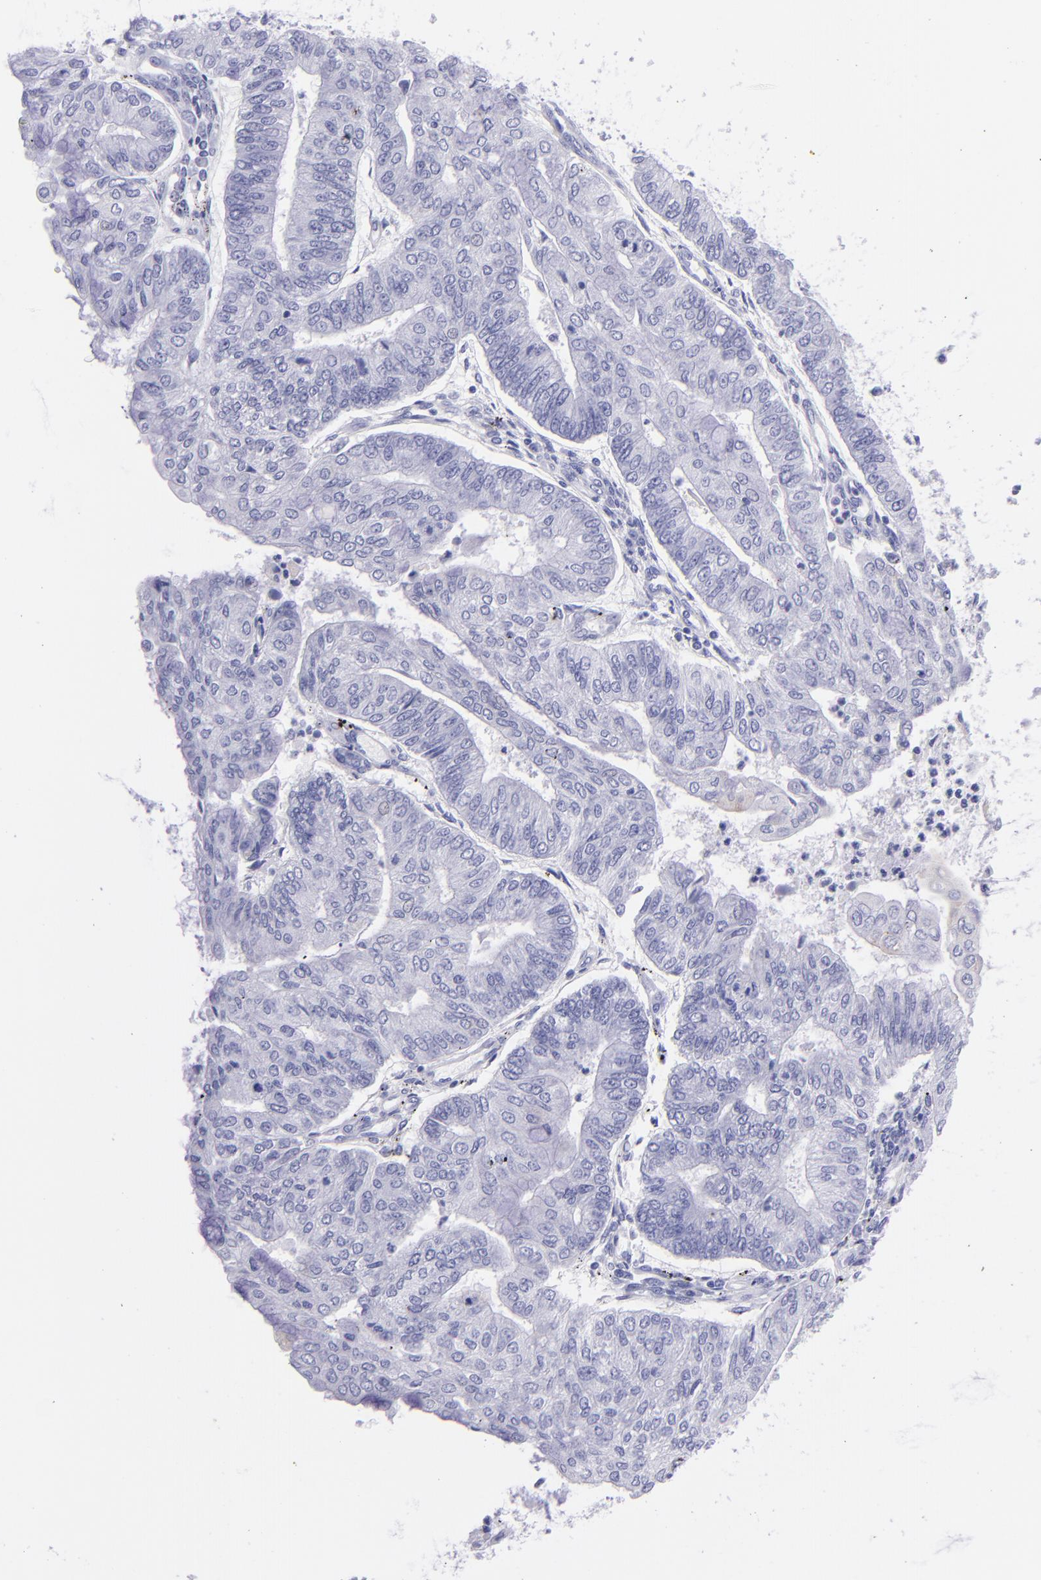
{"staining": {"intensity": "negative", "quantity": "none", "location": "none"}, "tissue": "endometrial cancer", "cell_type": "Tumor cells", "image_type": "cancer", "snomed": [{"axis": "morphology", "description": "Adenocarcinoma, NOS"}, {"axis": "topography", "description": "Endometrium"}], "caption": "This histopathology image is of adenocarcinoma (endometrial) stained with immunohistochemistry to label a protein in brown with the nuclei are counter-stained blue. There is no positivity in tumor cells. (Immunohistochemistry (ihc), brightfield microscopy, high magnification).", "gene": "PIP", "patient": {"sex": "female", "age": 59}}